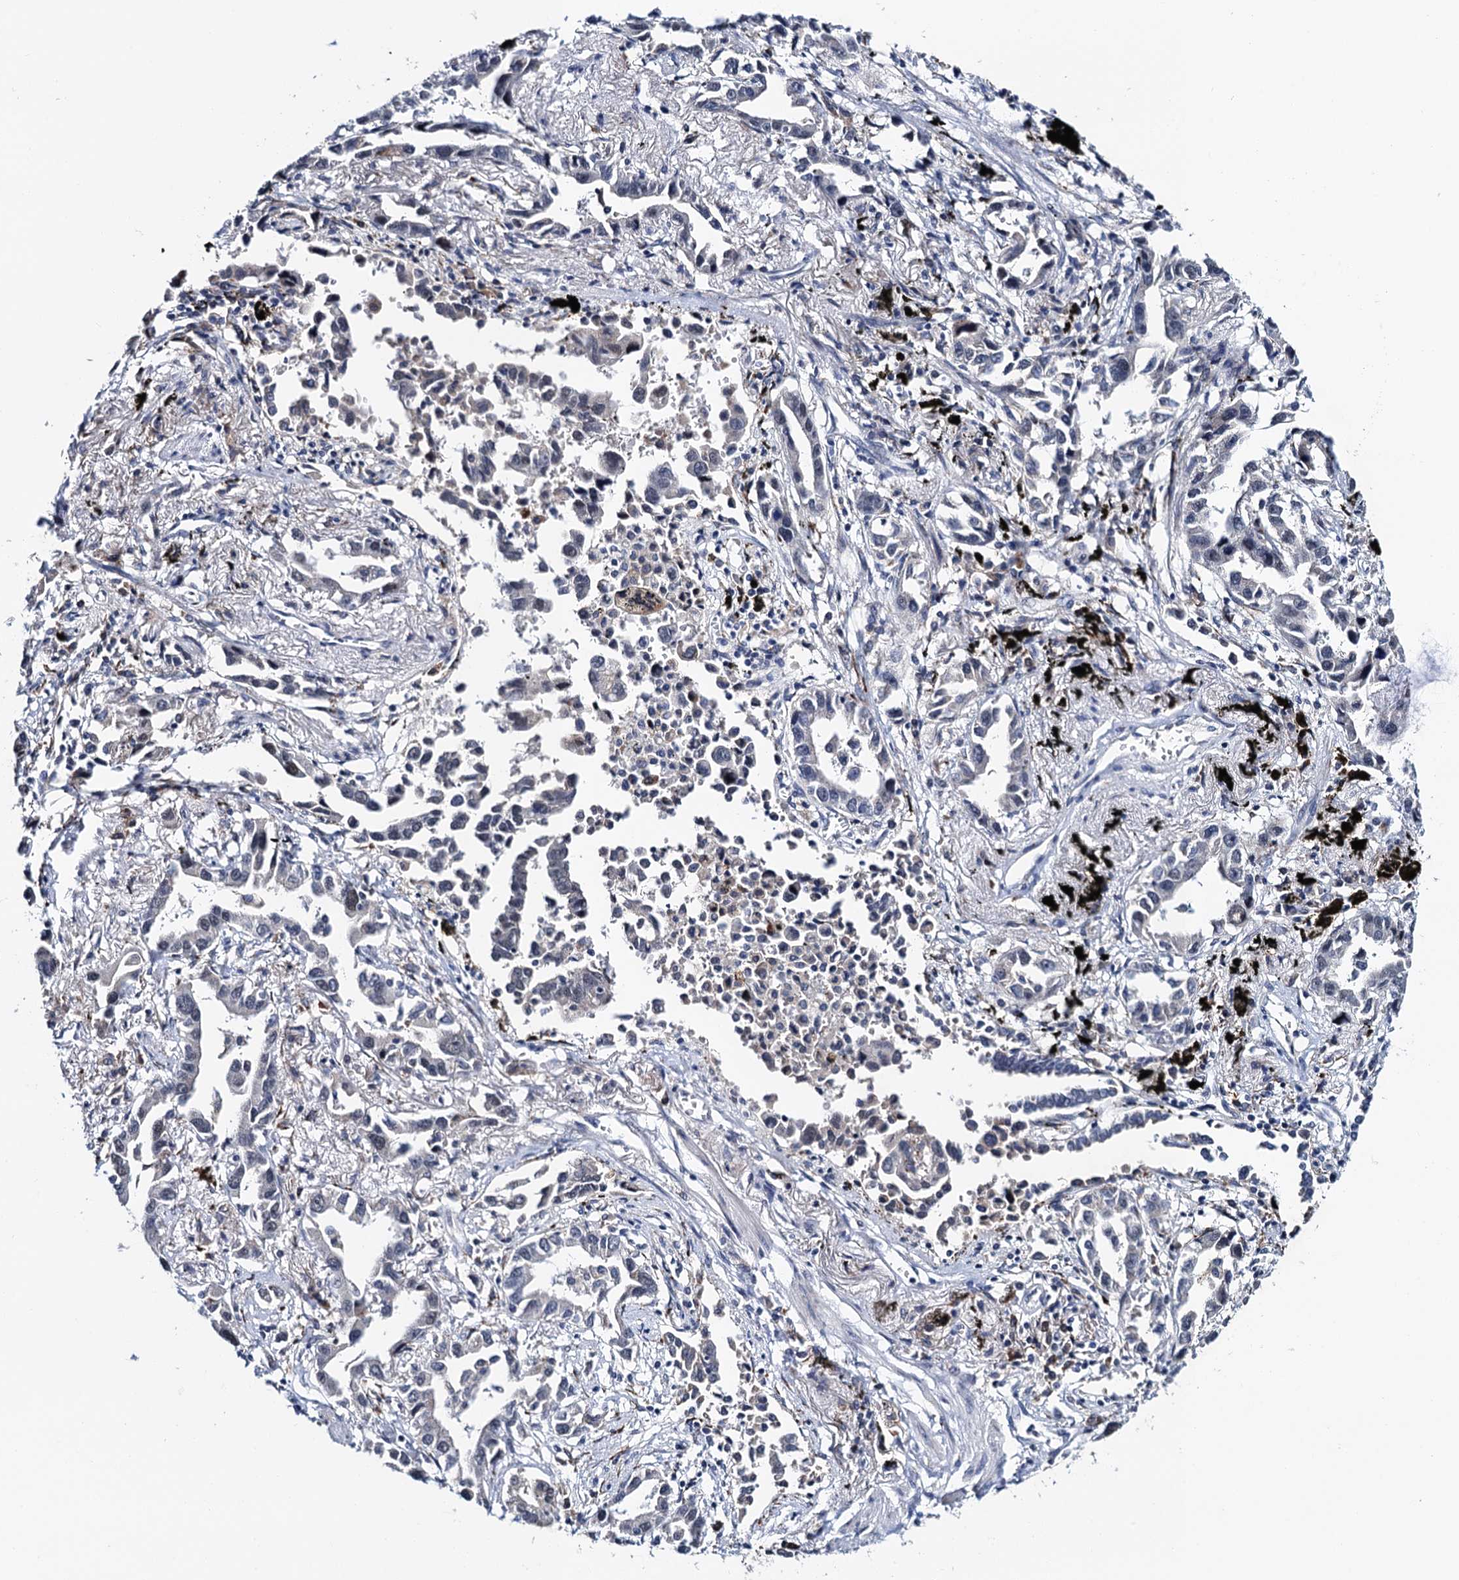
{"staining": {"intensity": "weak", "quantity": "<25%", "location": "cytoplasmic/membranous"}, "tissue": "lung cancer", "cell_type": "Tumor cells", "image_type": "cancer", "snomed": [{"axis": "morphology", "description": "Adenocarcinoma, NOS"}, {"axis": "topography", "description": "Lung"}], "caption": "Immunohistochemical staining of human adenocarcinoma (lung) demonstrates no significant staining in tumor cells.", "gene": "SLC7A10", "patient": {"sex": "male", "age": 67}}